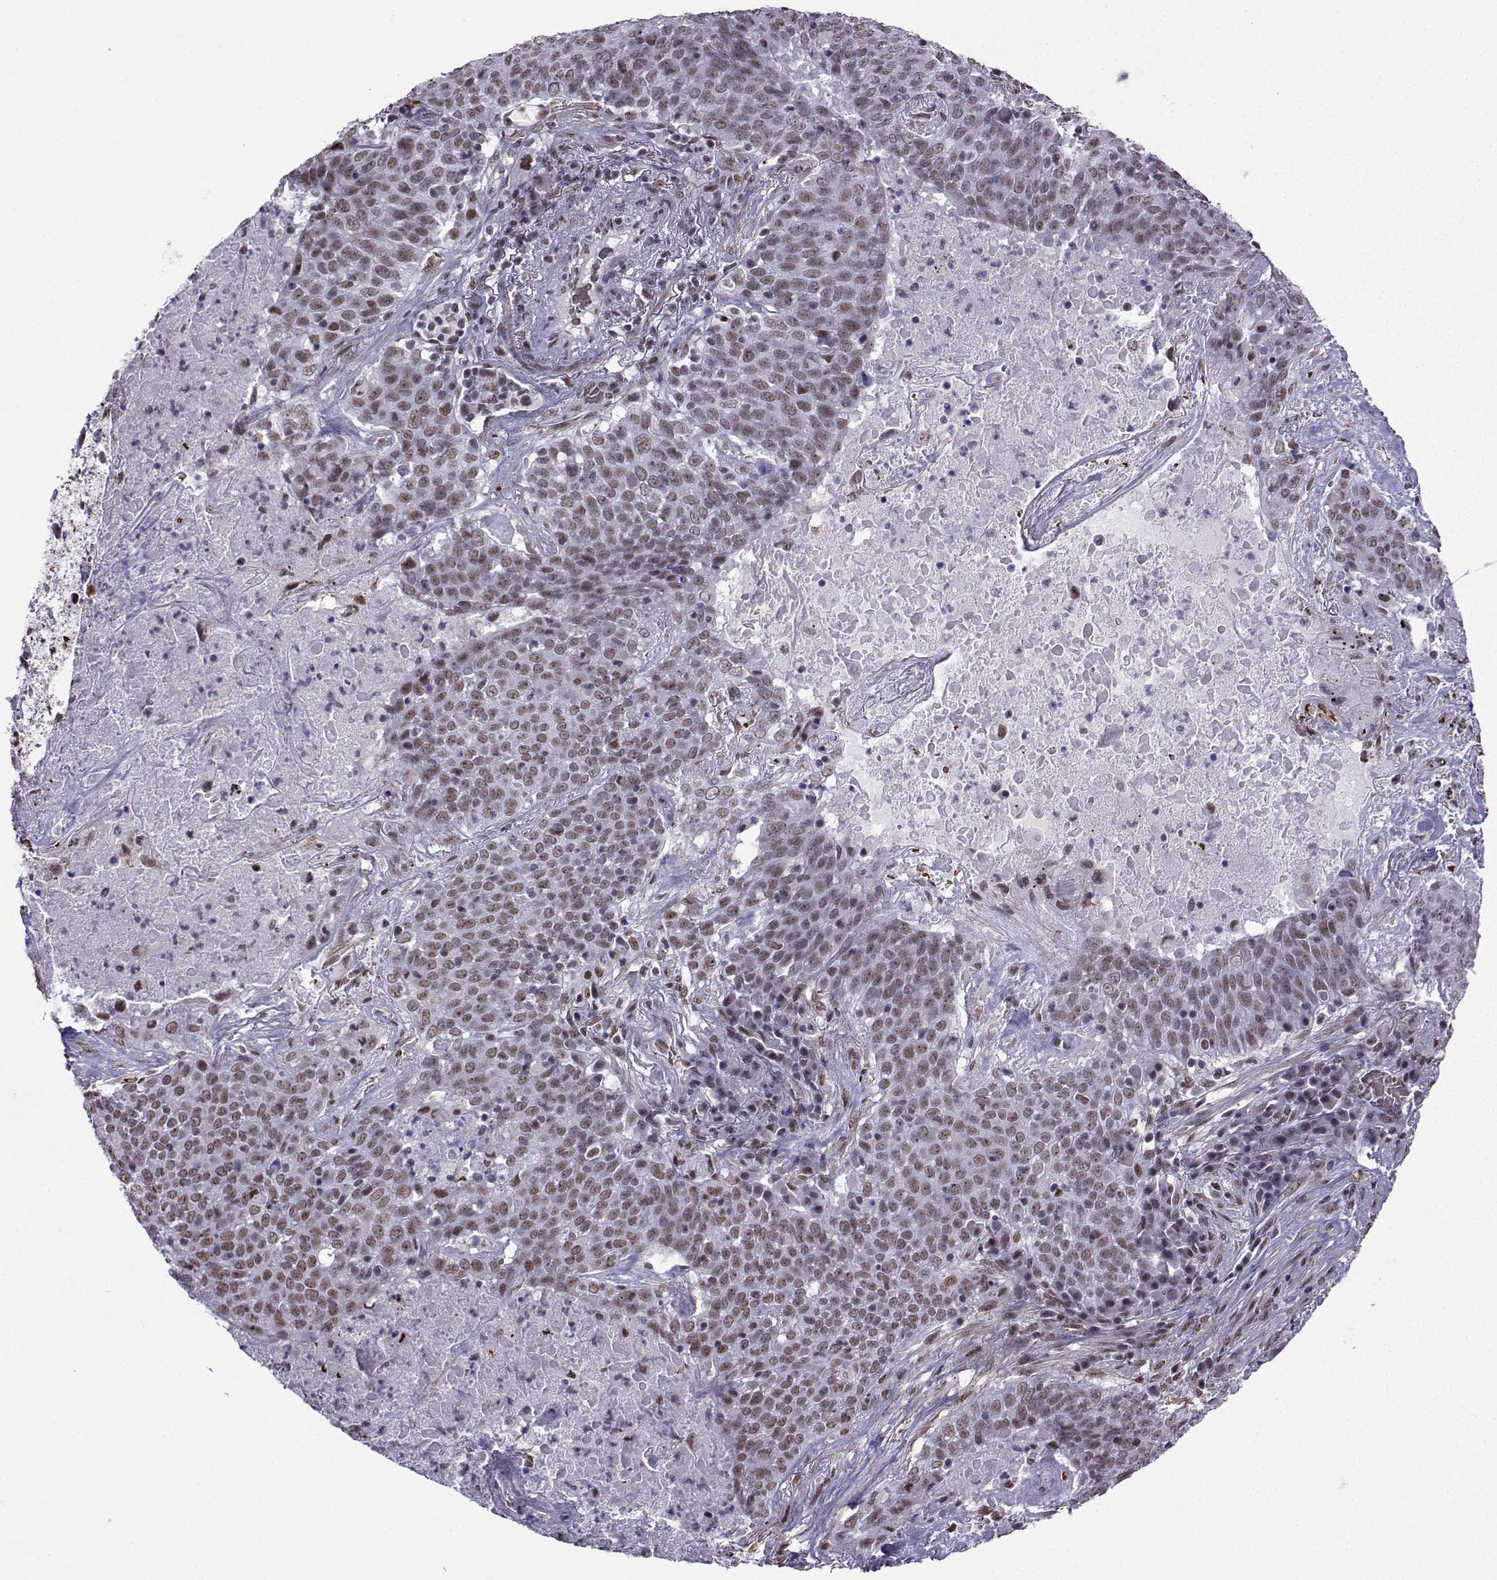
{"staining": {"intensity": "weak", "quantity": ">75%", "location": "nuclear"}, "tissue": "lung cancer", "cell_type": "Tumor cells", "image_type": "cancer", "snomed": [{"axis": "morphology", "description": "Squamous cell carcinoma, NOS"}, {"axis": "topography", "description": "Lung"}], "caption": "A low amount of weak nuclear positivity is identified in approximately >75% of tumor cells in lung squamous cell carcinoma tissue.", "gene": "CCNK", "patient": {"sex": "male", "age": 82}}